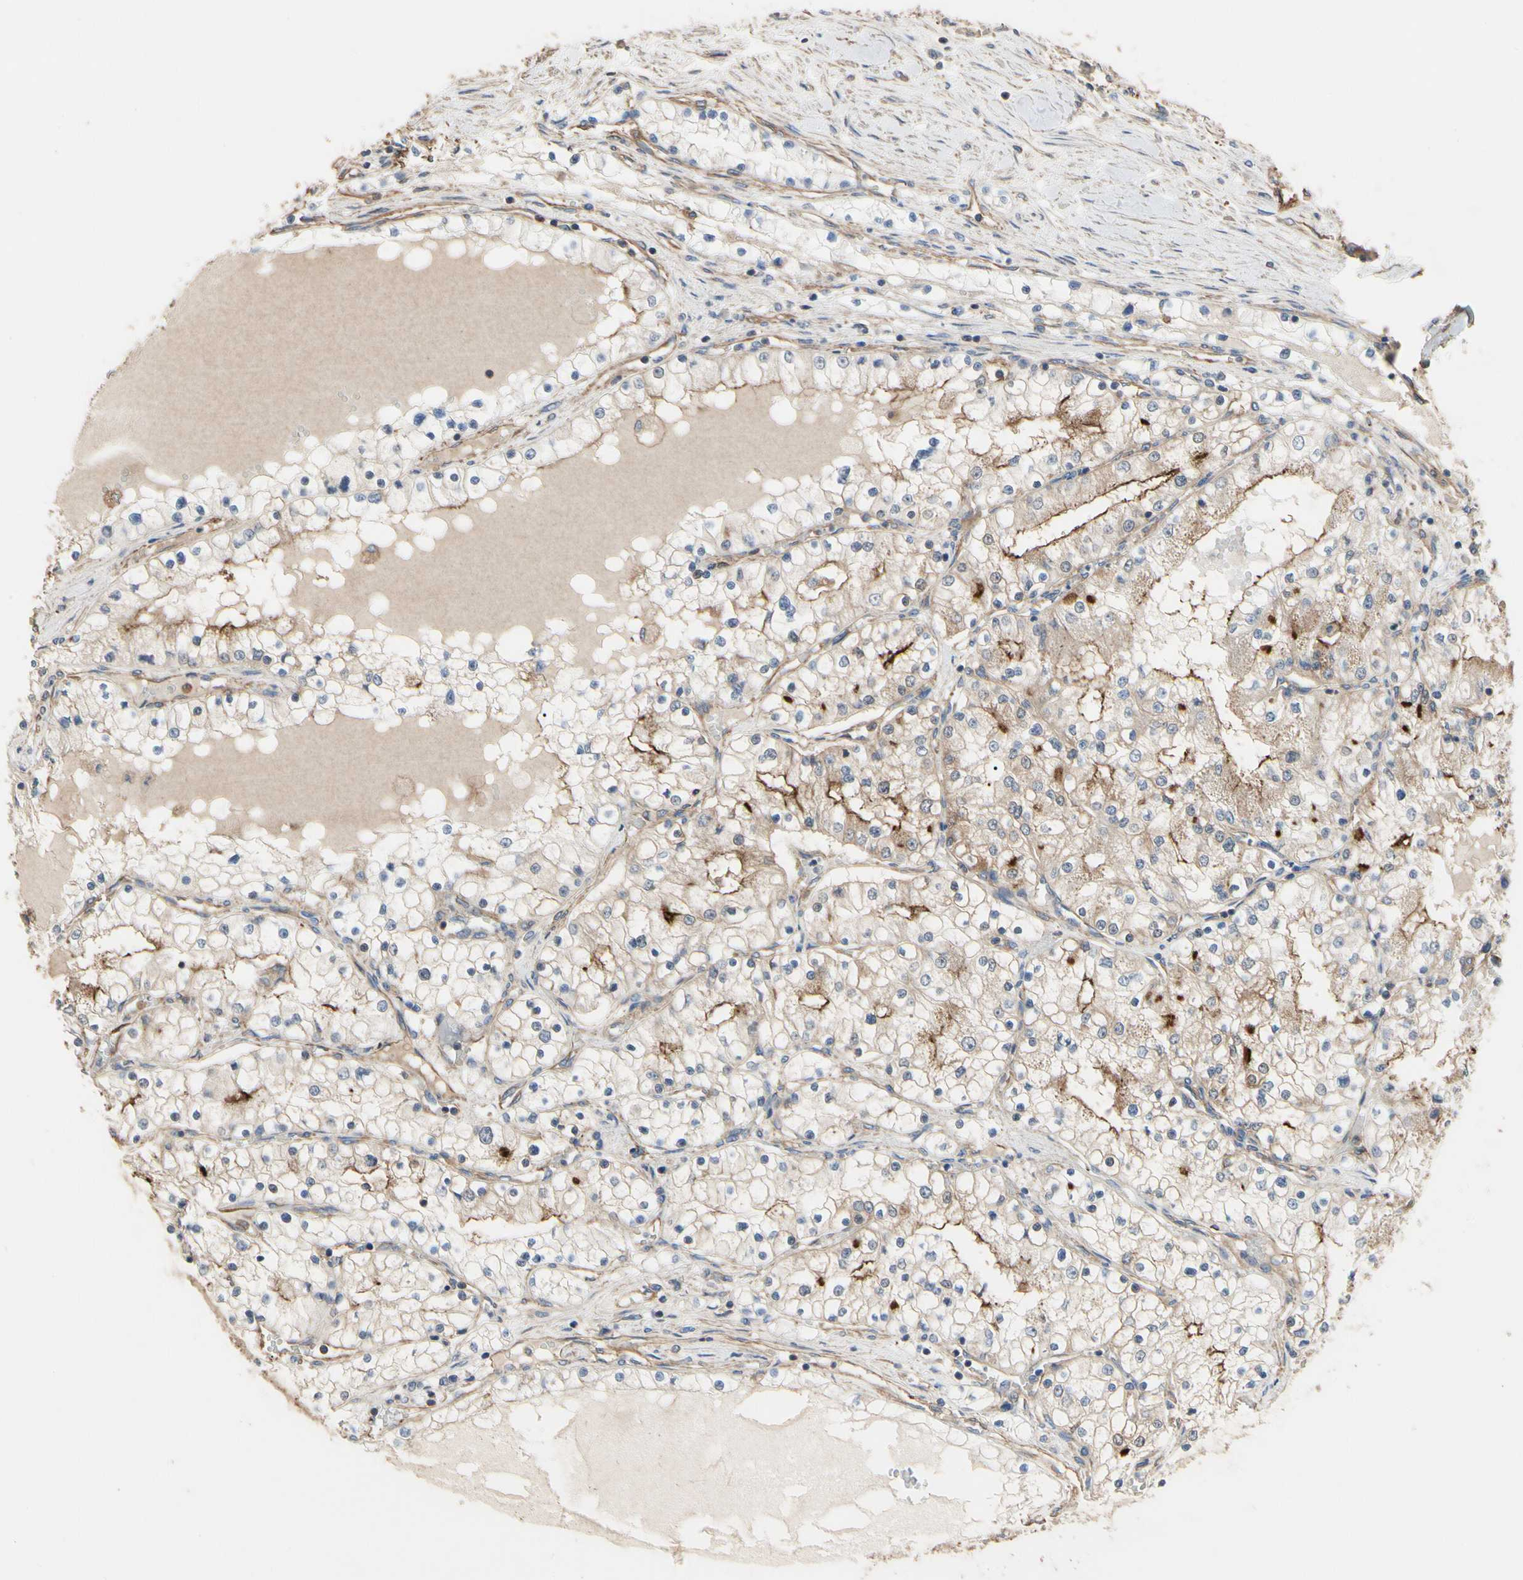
{"staining": {"intensity": "strong", "quantity": "<25%", "location": "cytoplasmic/membranous"}, "tissue": "renal cancer", "cell_type": "Tumor cells", "image_type": "cancer", "snomed": [{"axis": "morphology", "description": "Adenocarcinoma, NOS"}, {"axis": "topography", "description": "Kidney"}], "caption": "Protein analysis of renal adenocarcinoma tissue exhibits strong cytoplasmic/membranous expression in about <25% of tumor cells.", "gene": "PDZK1", "patient": {"sex": "male", "age": 68}}